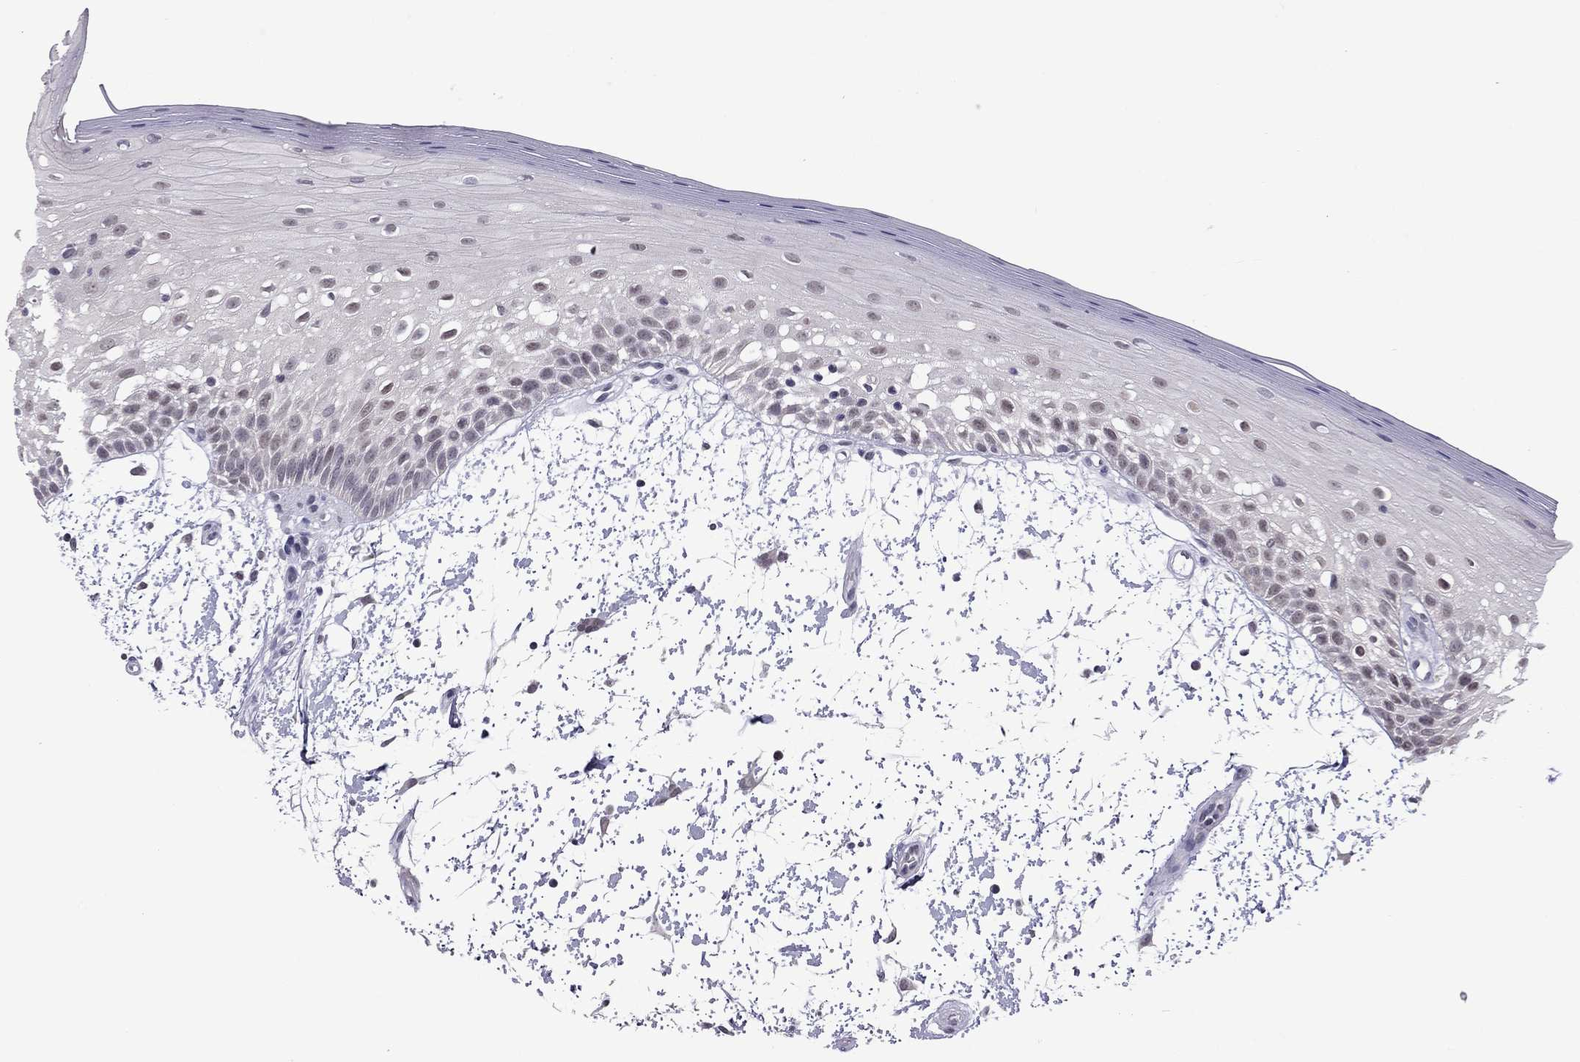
{"staining": {"intensity": "negative", "quantity": "none", "location": "none"}, "tissue": "oral mucosa", "cell_type": "Squamous epithelial cells", "image_type": "normal", "snomed": [{"axis": "morphology", "description": "Normal tissue, NOS"}, {"axis": "morphology", "description": "Squamous cell carcinoma, NOS"}, {"axis": "topography", "description": "Oral tissue"}, {"axis": "topography", "description": "Head-Neck"}], "caption": "IHC histopathology image of unremarkable oral mucosa: human oral mucosa stained with DAB reveals no significant protein positivity in squamous epithelial cells. (DAB (3,3'-diaminobenzidine) immunohistochemistry, high magnification).", "gene": "PPP1R3A", "patient": {"sex": "female", "age": 75}}